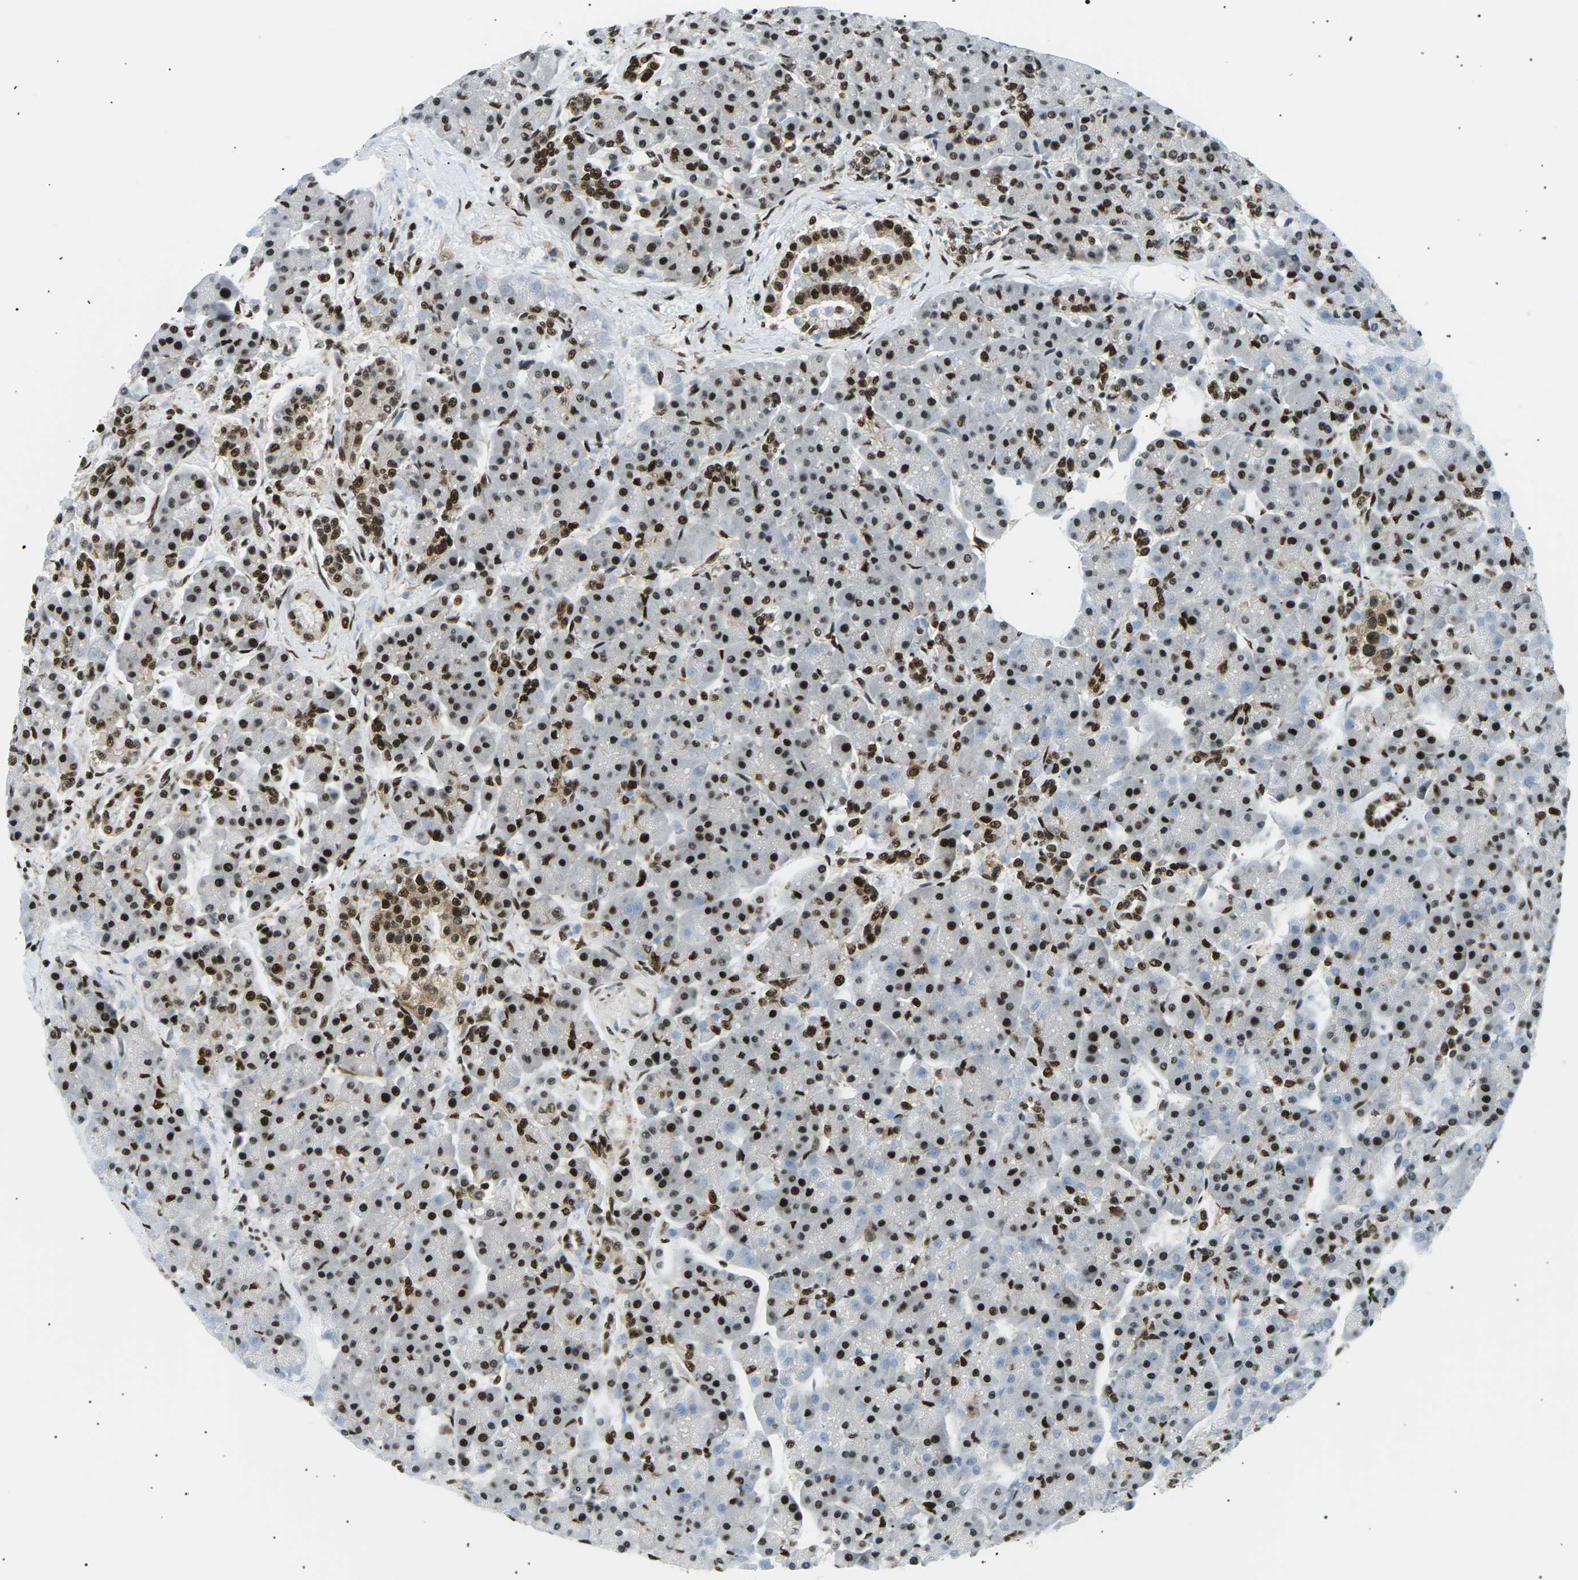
{"staining": {"intensity": "strong", "quantity": "25%-75%", "location": "nuclear"}, "tissue": "pancreas", "cell_type": "Exocrine glandular cells", "image_type": "normal", "snomed": [{"axis": "morphology", "description": "Normal tissue, NOS"}, {"axis": "topography", "description": "Pancreas"}], "caption": "The micrograph demonstrates a brown stain indicating the presence of a protein in the nuclear of exocrine glandular cells in pancreas.", "gene": "RPA2", "patient": {"sex": "female", "age": 70}}